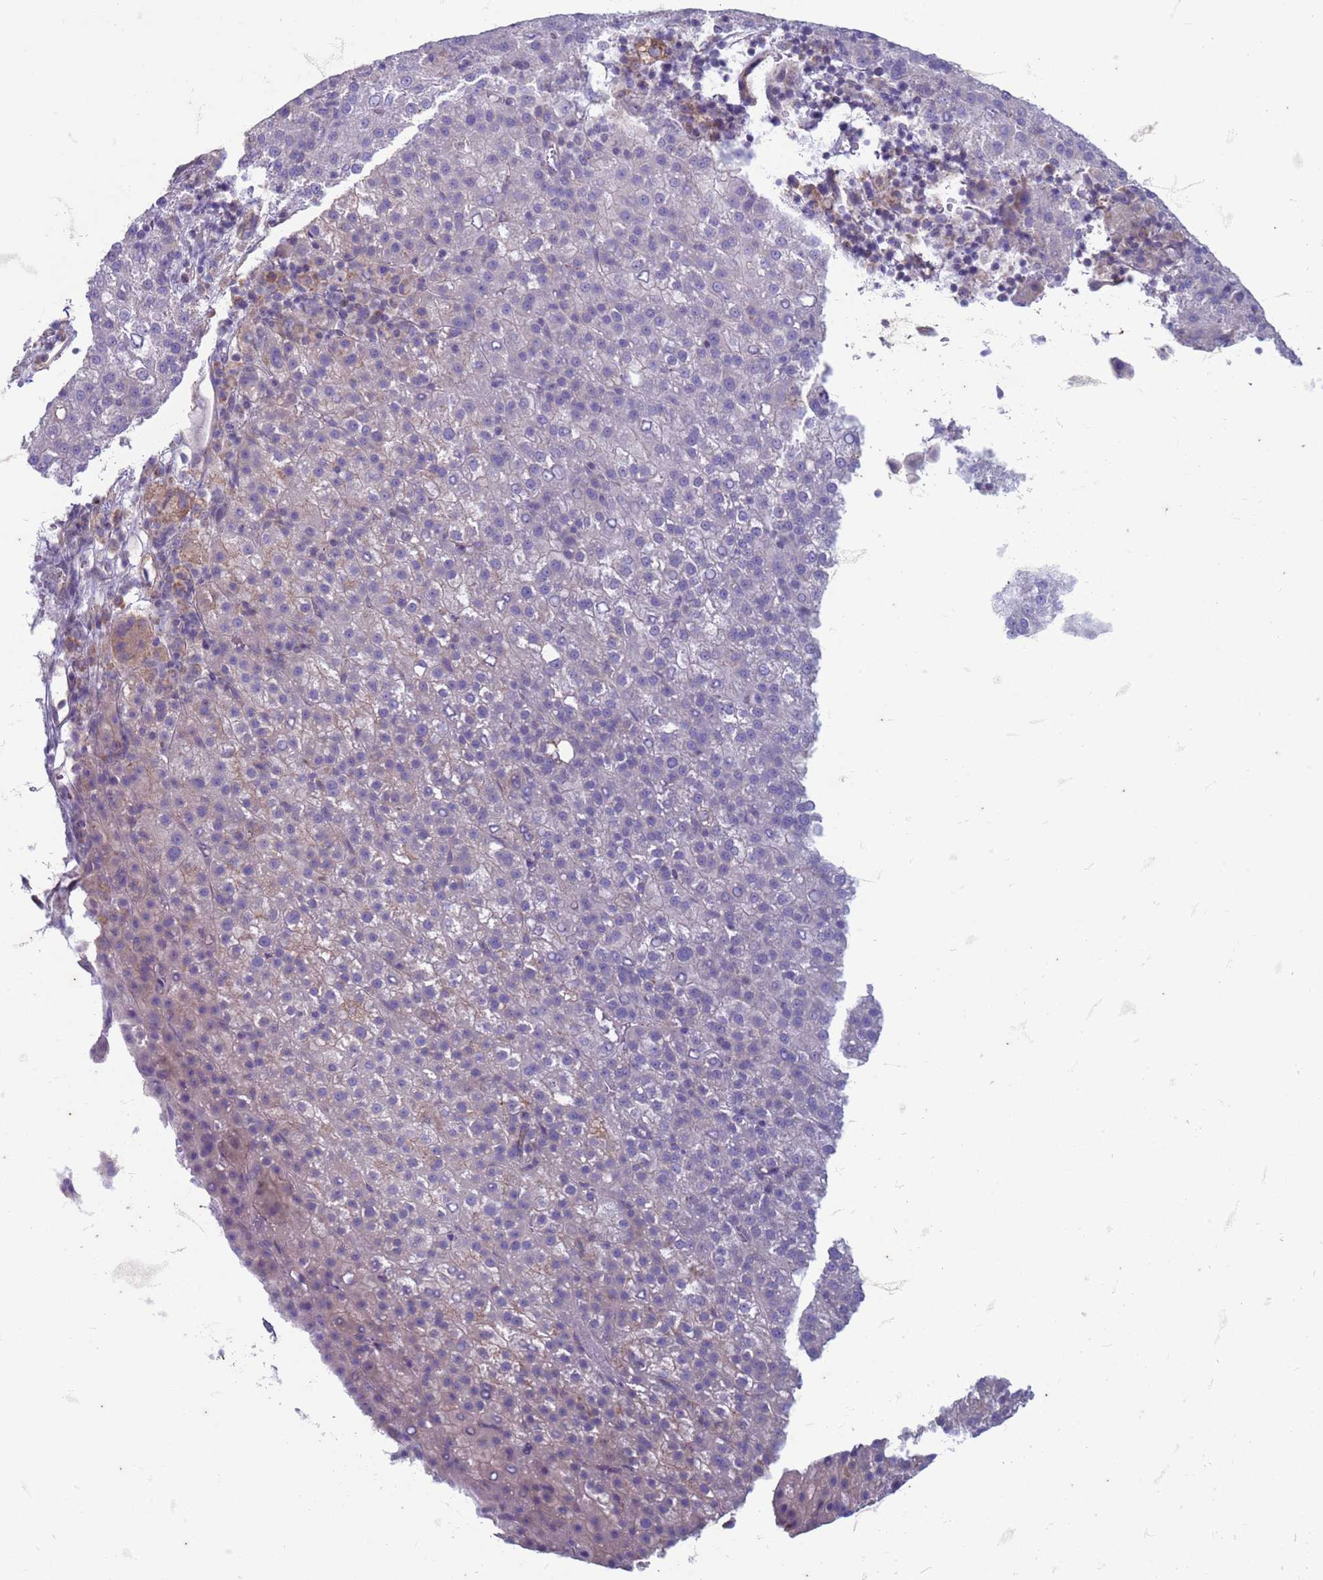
{"staining": {"intensity": "negative", "quantity": "none", "location": "none"}, "tissue": "liver cancer", "cell_type": "Tumor cells", "image_type": "cancer", "snomed": [{"axis": "morphology", "description": "Carcinoma, Hepatocellular, NOS"}, {"axis": "topography", "description": "Liver"}], "caption": "This is a micrograph of IHC staining of hepatocellular carcinoma (liver), which shows no expression in tumor cells.", "gene": "SUCO", "patient": {"sex": "female", "age": 58}}